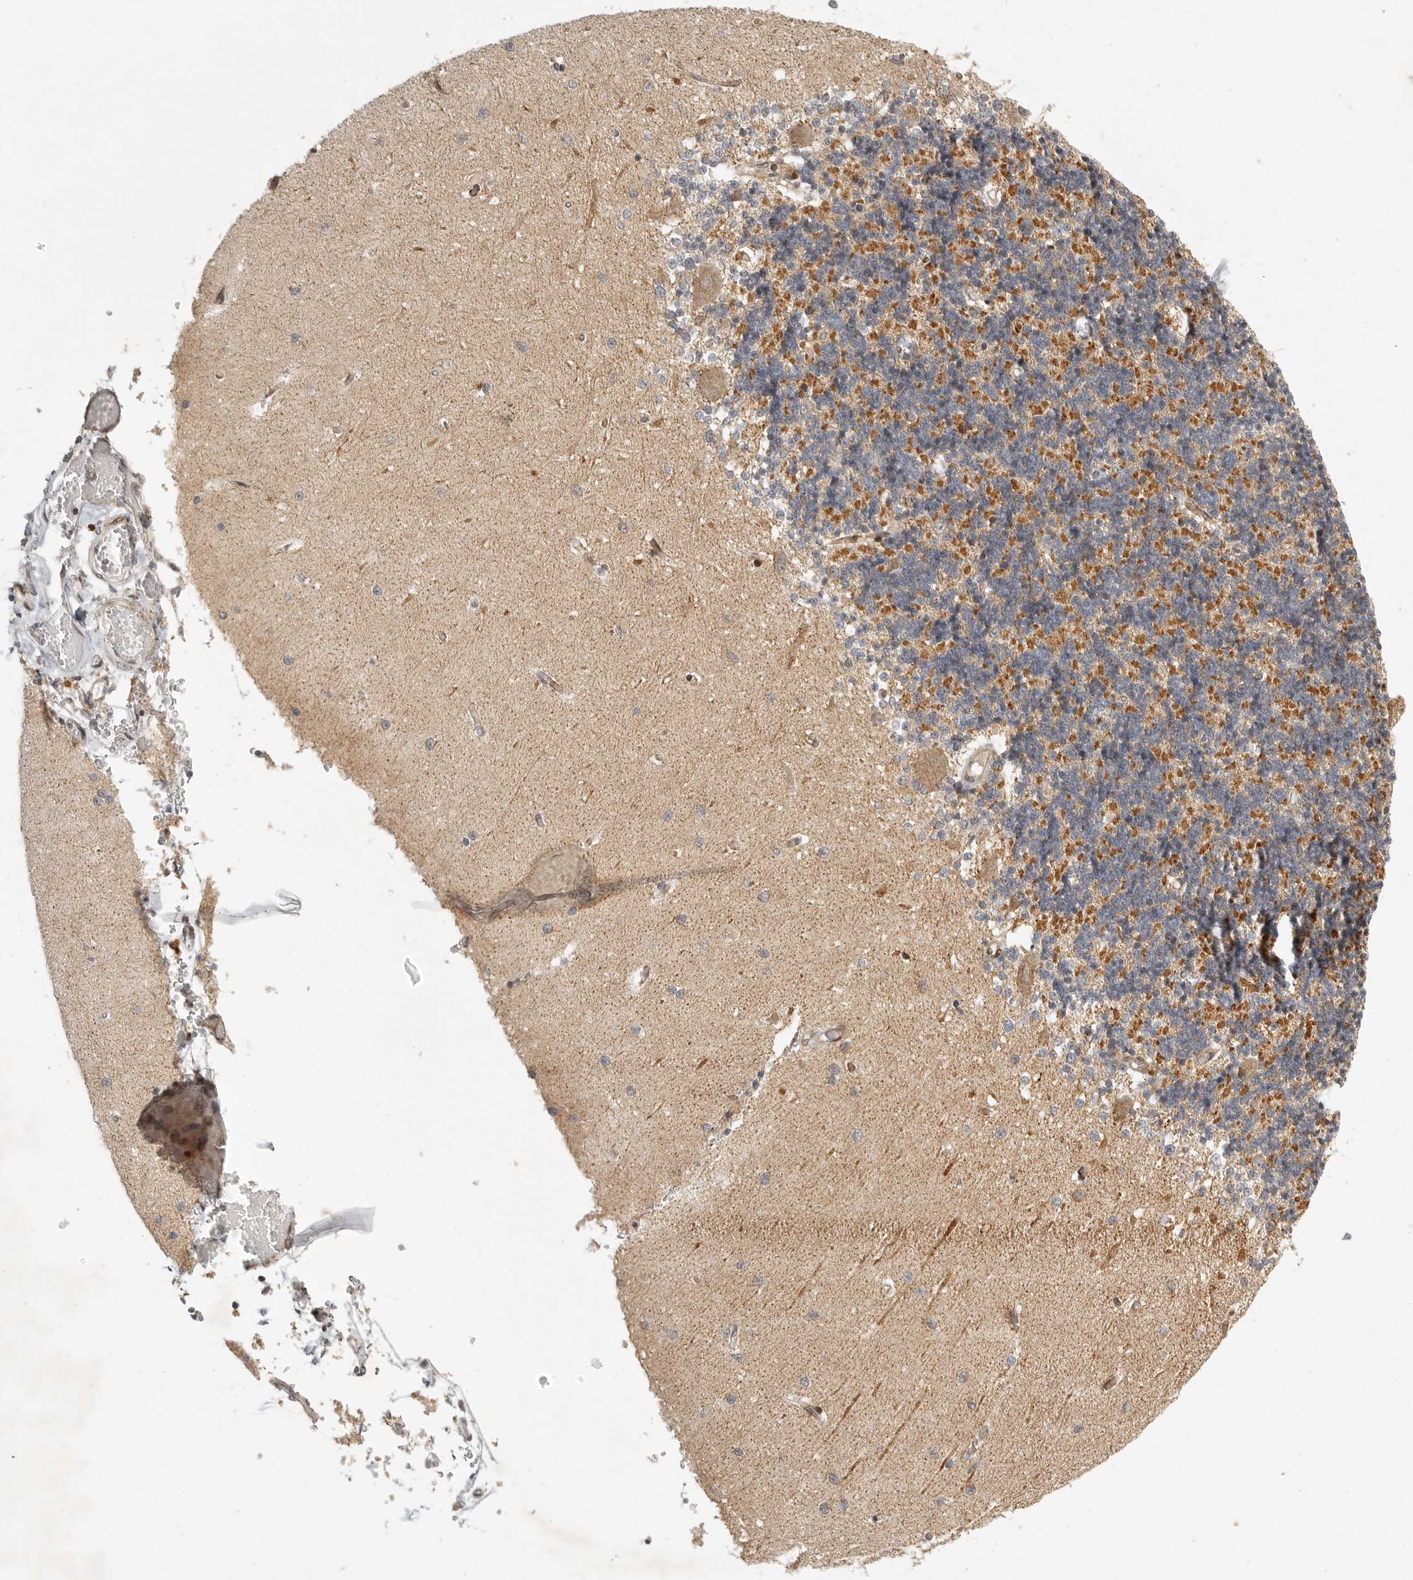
{"staining": {"intensity": "moderate", "quantity": "25%-75%", "location": "cytoplasmic/membranous"}, "tissue": "cerebellum", "cell_type": "Cells in granular layer", "image_type": "normal", "snomed": [{"axis": "morphology", "description": "Normal tissue, NOS"}, {"axis": "topography", "description": "Cerebellum"}], "caption": "Immunohistochemical staining of unremarkable human cerebellum reveals medium levels of moderate cytoplasmic/membranous expression in about 25%-75% of cells in granular layer.", "gene": "NARS2", "patient": {"sex": "male", "age": 37}}